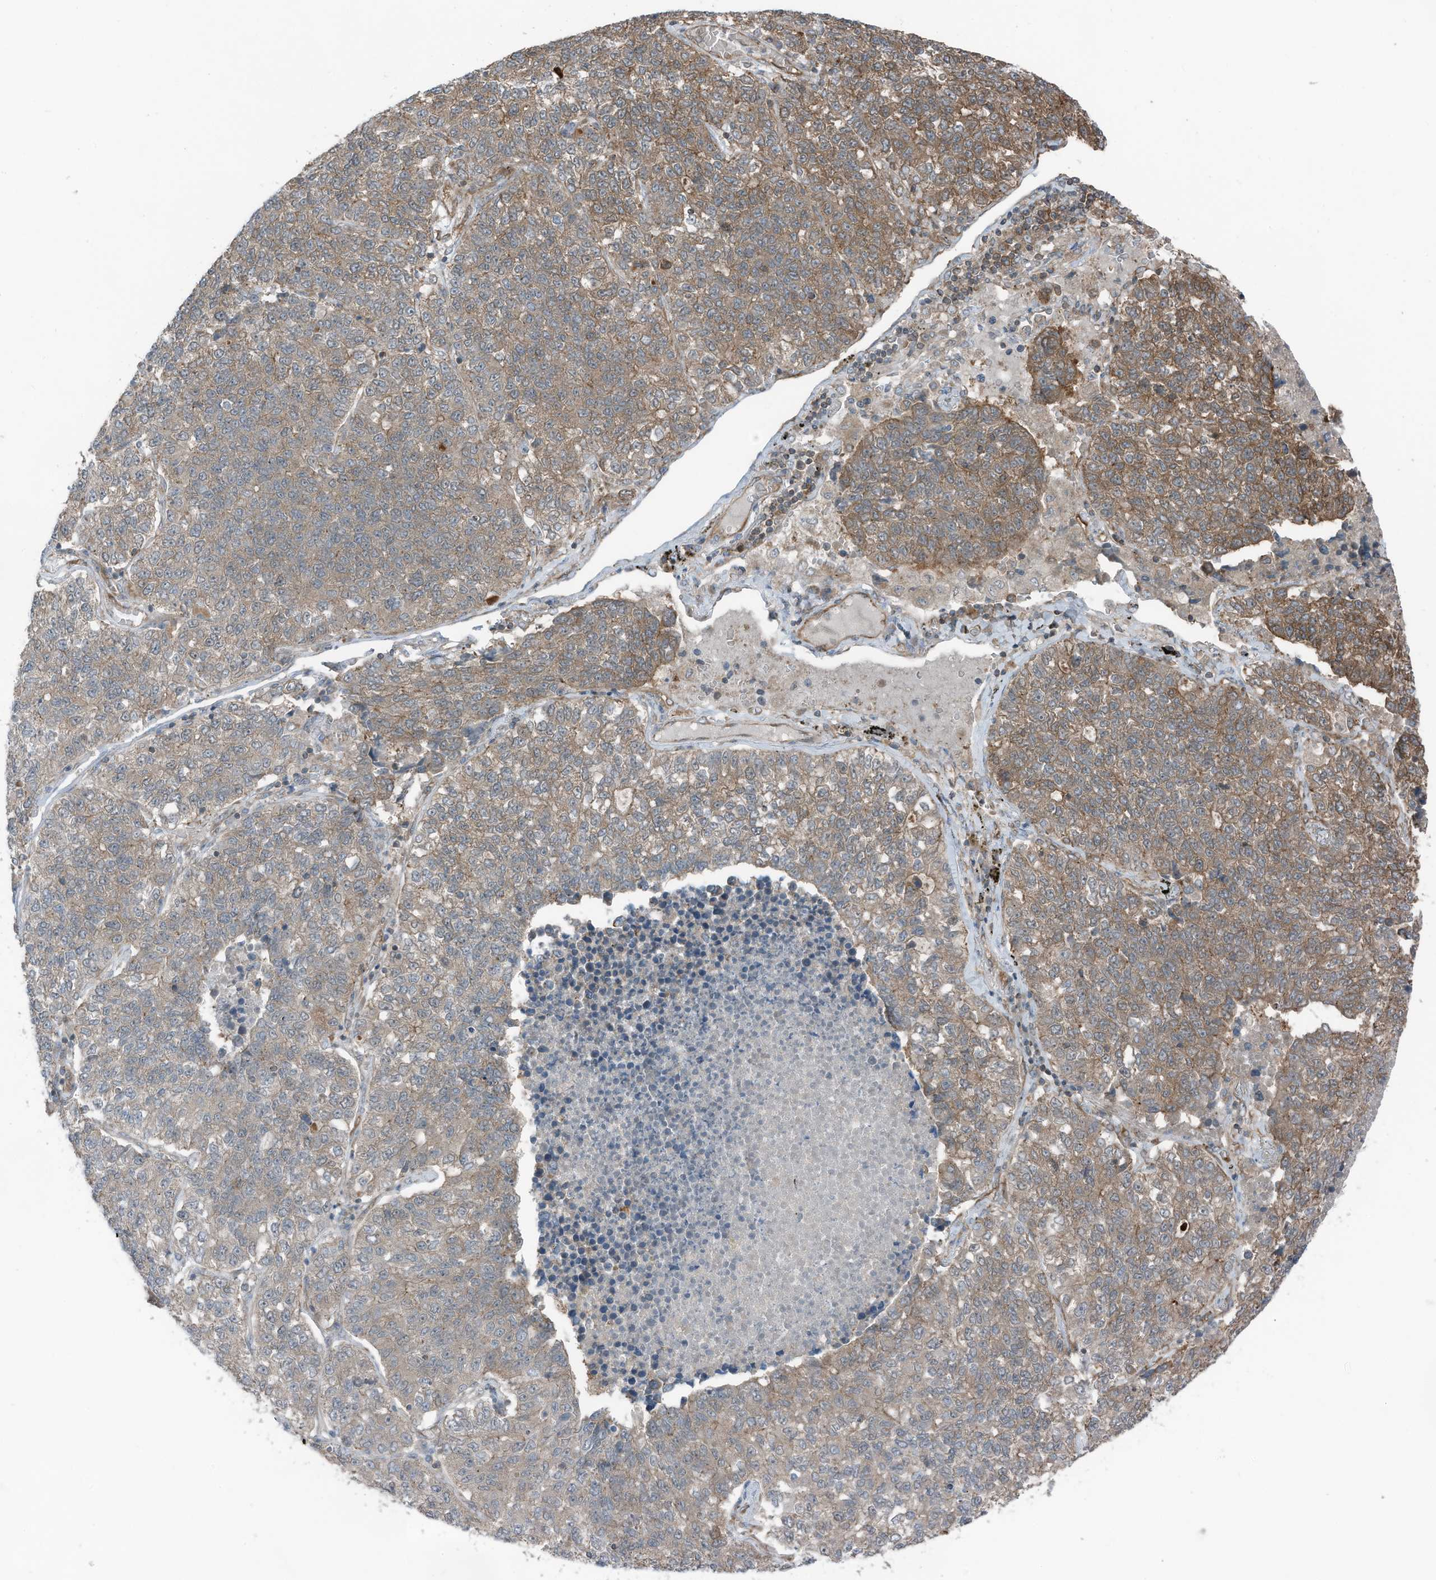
{"staining": {"intensity": "moderate", "quantity": "25%-75%", "location": "cytoplasmic/membranous"}, "tissue": "lung cancer", "cell_type": "Tumor cells", "image_type": "cancer", "snomed": [{"axis": "morphology", "description": "Adenocarcinoma, NOS"}, {"axis": "topography", "description": "Lung"}], "caption": "Human lung cancer (adenocarcinoma) stained with a protein marker shows moderate staining in tumor cells.", "gene": "TXNDC9", "patient": {"sex": "male", "age": 49}}